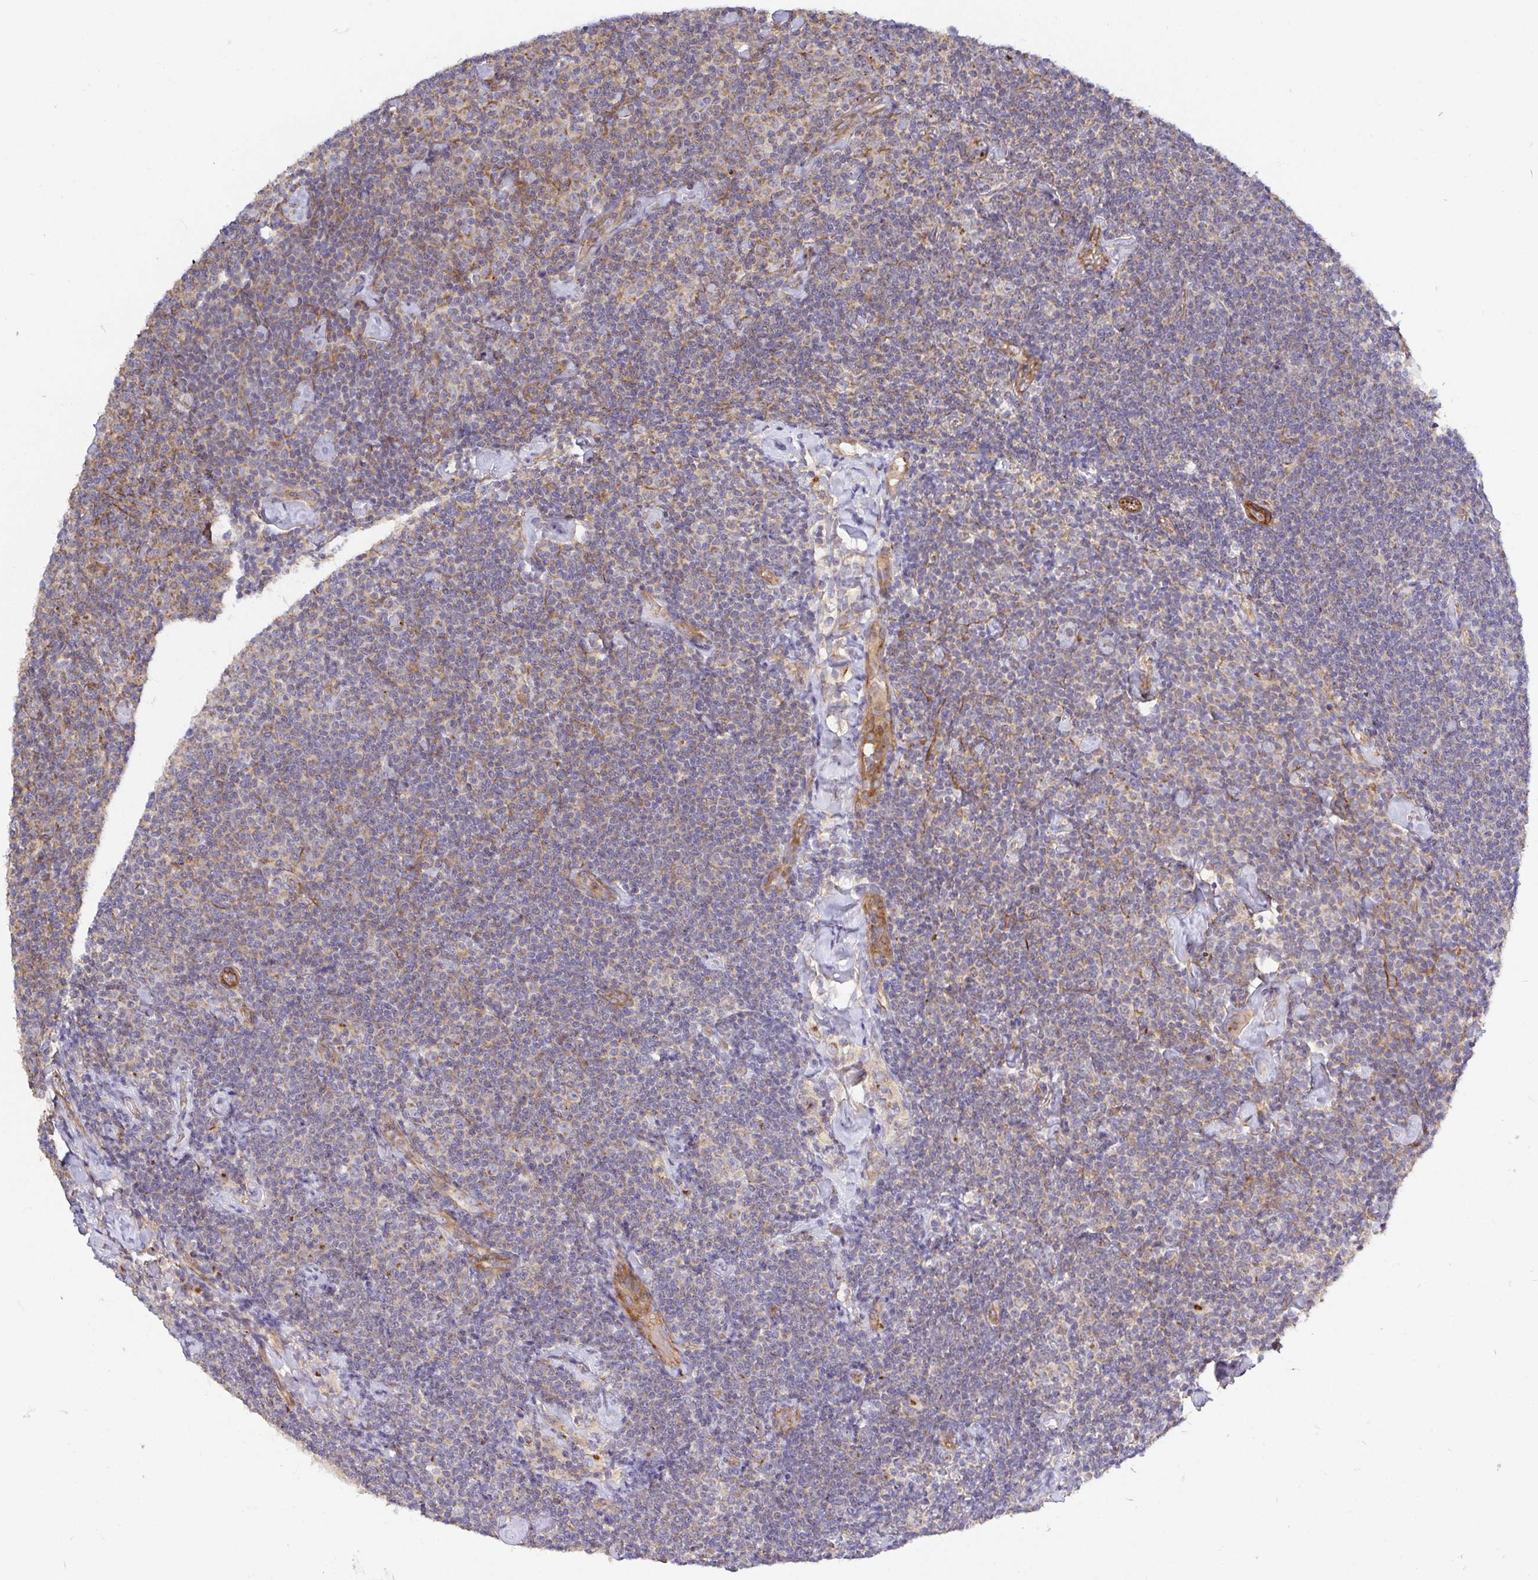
{"staining": {"intensity": "weak", "quantity": "25%-75%", "location": "cytoplasmic/membranous"}, "tissue": "lymphoma", "cell_type": "Tumor cells", "image_type": "cancer", "snomed": [{"axis": "morphology", "description": "Malignant lymphoma, non-Hodgkin's type, Low grade"}, {"axis": "topography", "description": "Lymph node"}], "caption": "Approximately 25%-75% of tumor cells in lymphoma display weak cytoplasmic/membranous protein positivity as visualized by brown immunohistochemical staining.", "gene": "TM9SF4", "patient": {"sex": "male", "age": 81}}